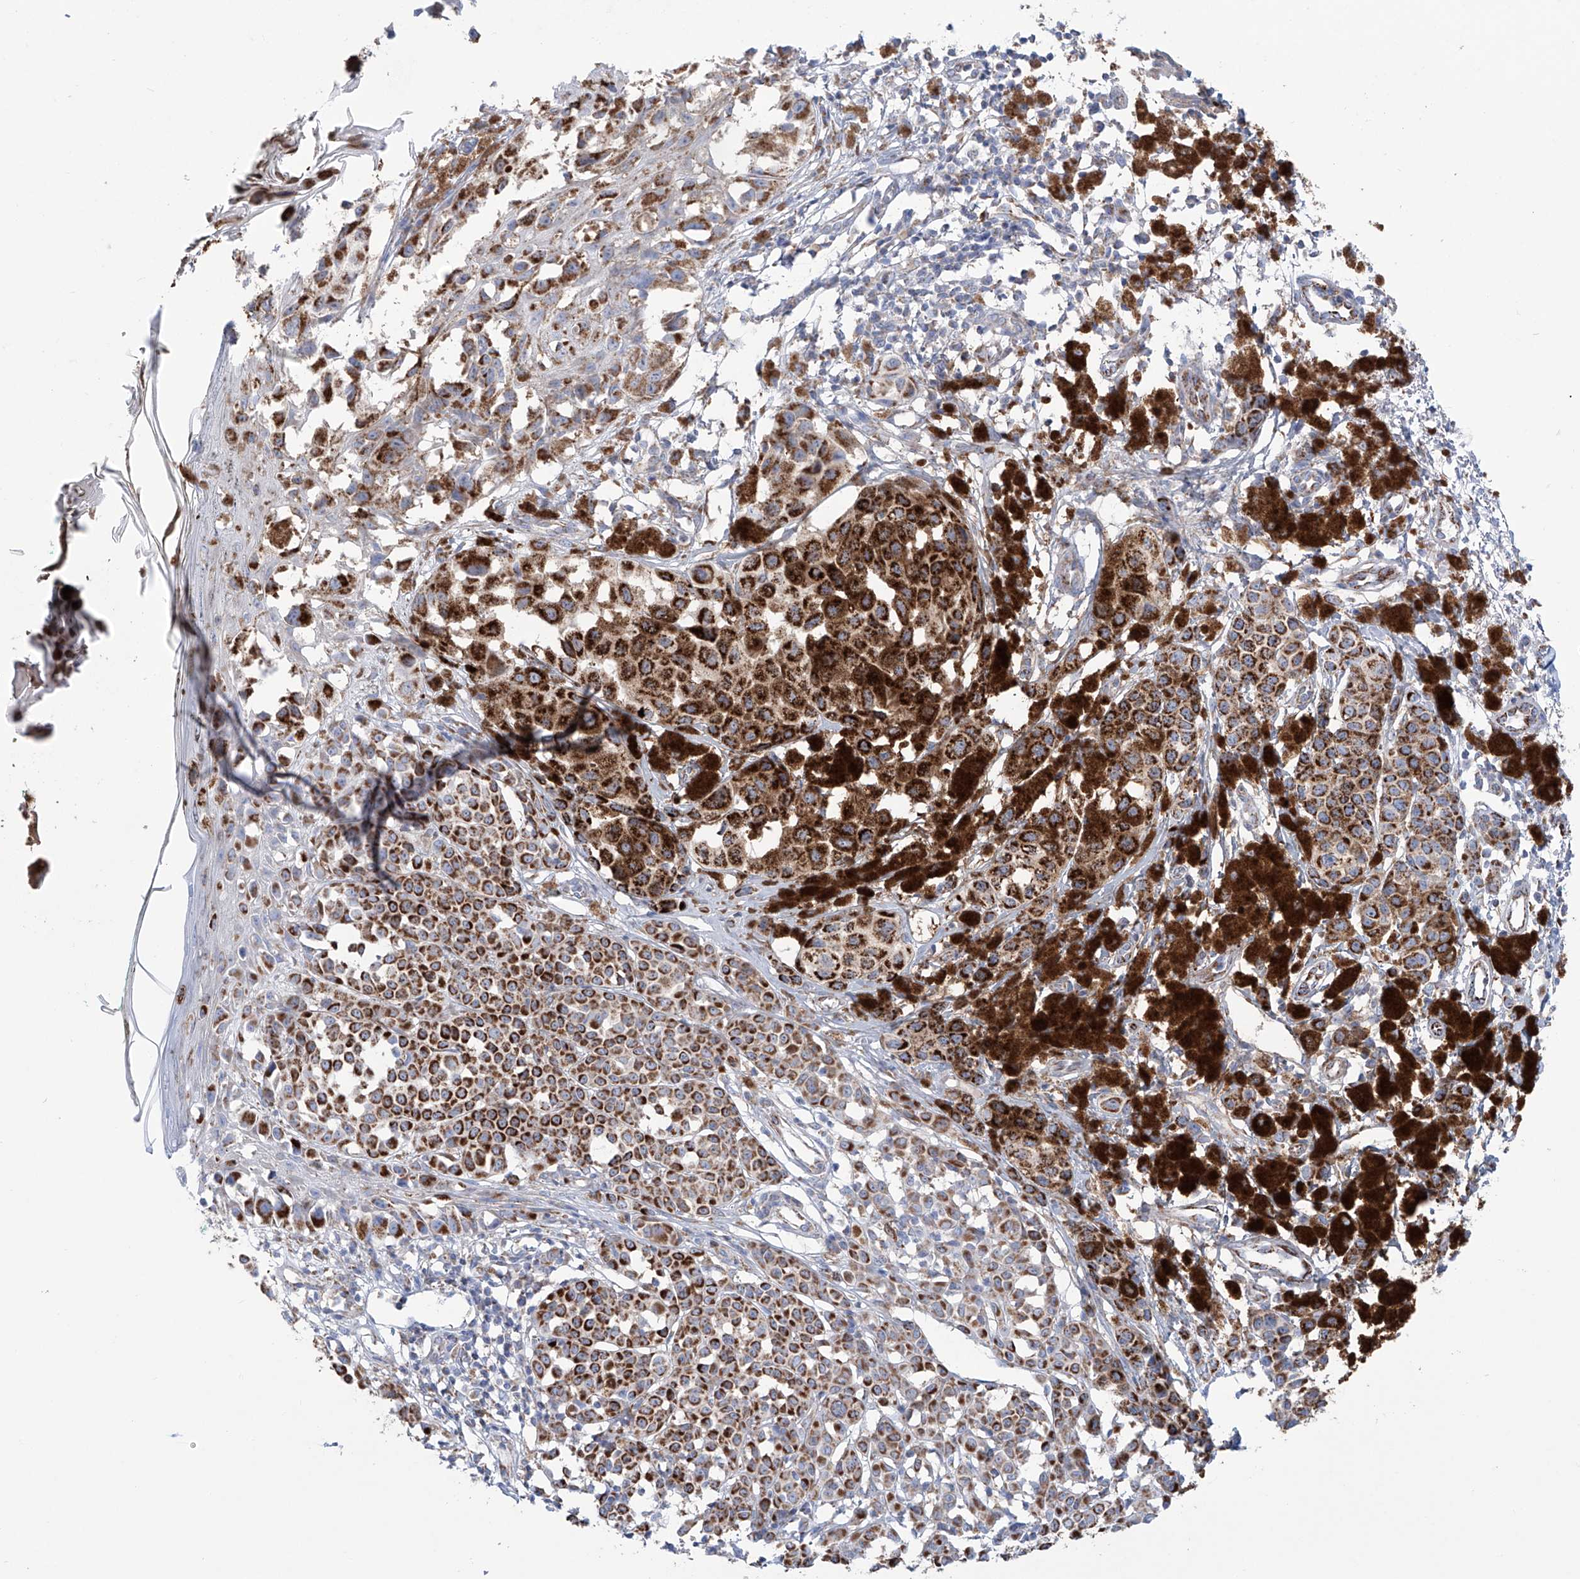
{"staining": {"intensity": "strong", "quantity": ">75%", "location": "cytoplasmic/membranous"}, "tissue": "melanoma", "cell_type": "Tumor cells", "image_type": "cancer", "snomed": [{"axis": "morphology", "description": "Malignant melanoma, NOS"}, {"axis": "topography", "description": "Skin of leg"}], "caption": "Strong cytoplasmic/membranous positivity is appreciated in about >75% of tumor cells in malignant melanoma. (brown staining indicates protein expression, while blue staining denotes nuclei).", "gene": "ALDH6A1", "patient": {"sex": "female", "age": 72}}